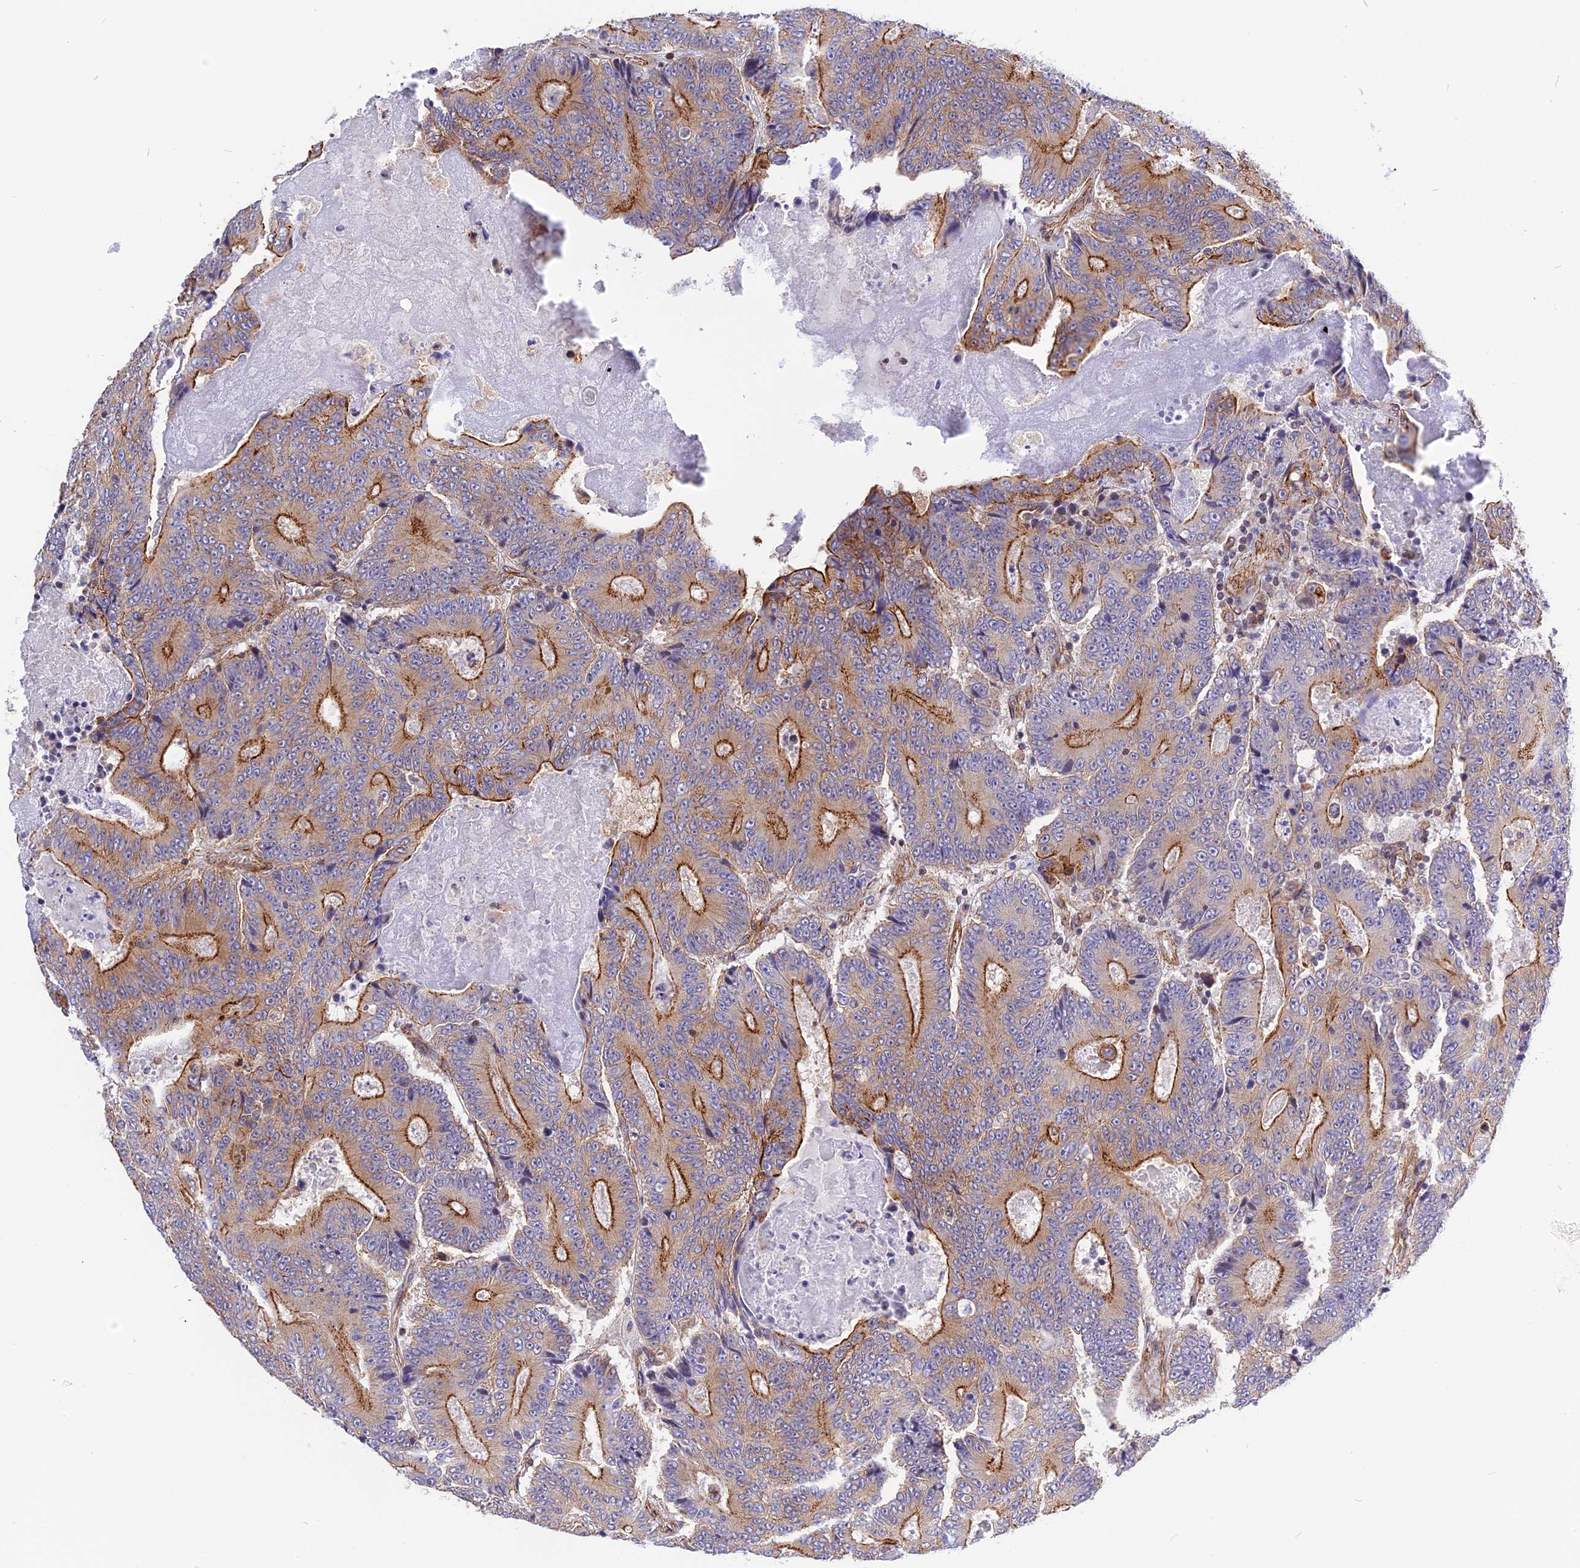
{"staining": {"intensity": "moderate", "quantity": "25%-75%", "location": "cytoplasmic/membranous"}, "tissue": "colorectal cancer", "cell_type": "Tumor cells", "image_type": "cancer", "snomed": [{"axis": "morphology", "description": "Adenocarcinoma, NOS"}, {"axis": "topography", "description": "Colon"}], "caption": "Immunohistochemistry of human adenocarcinoma (colorectal) demonstrates medium levels of moderate cytoplasmic/membranous positivity in approximately 25%-75% of tumor cells.", "gene": "R3HDM4", "patient": {"sex": "male", "age": 83}}